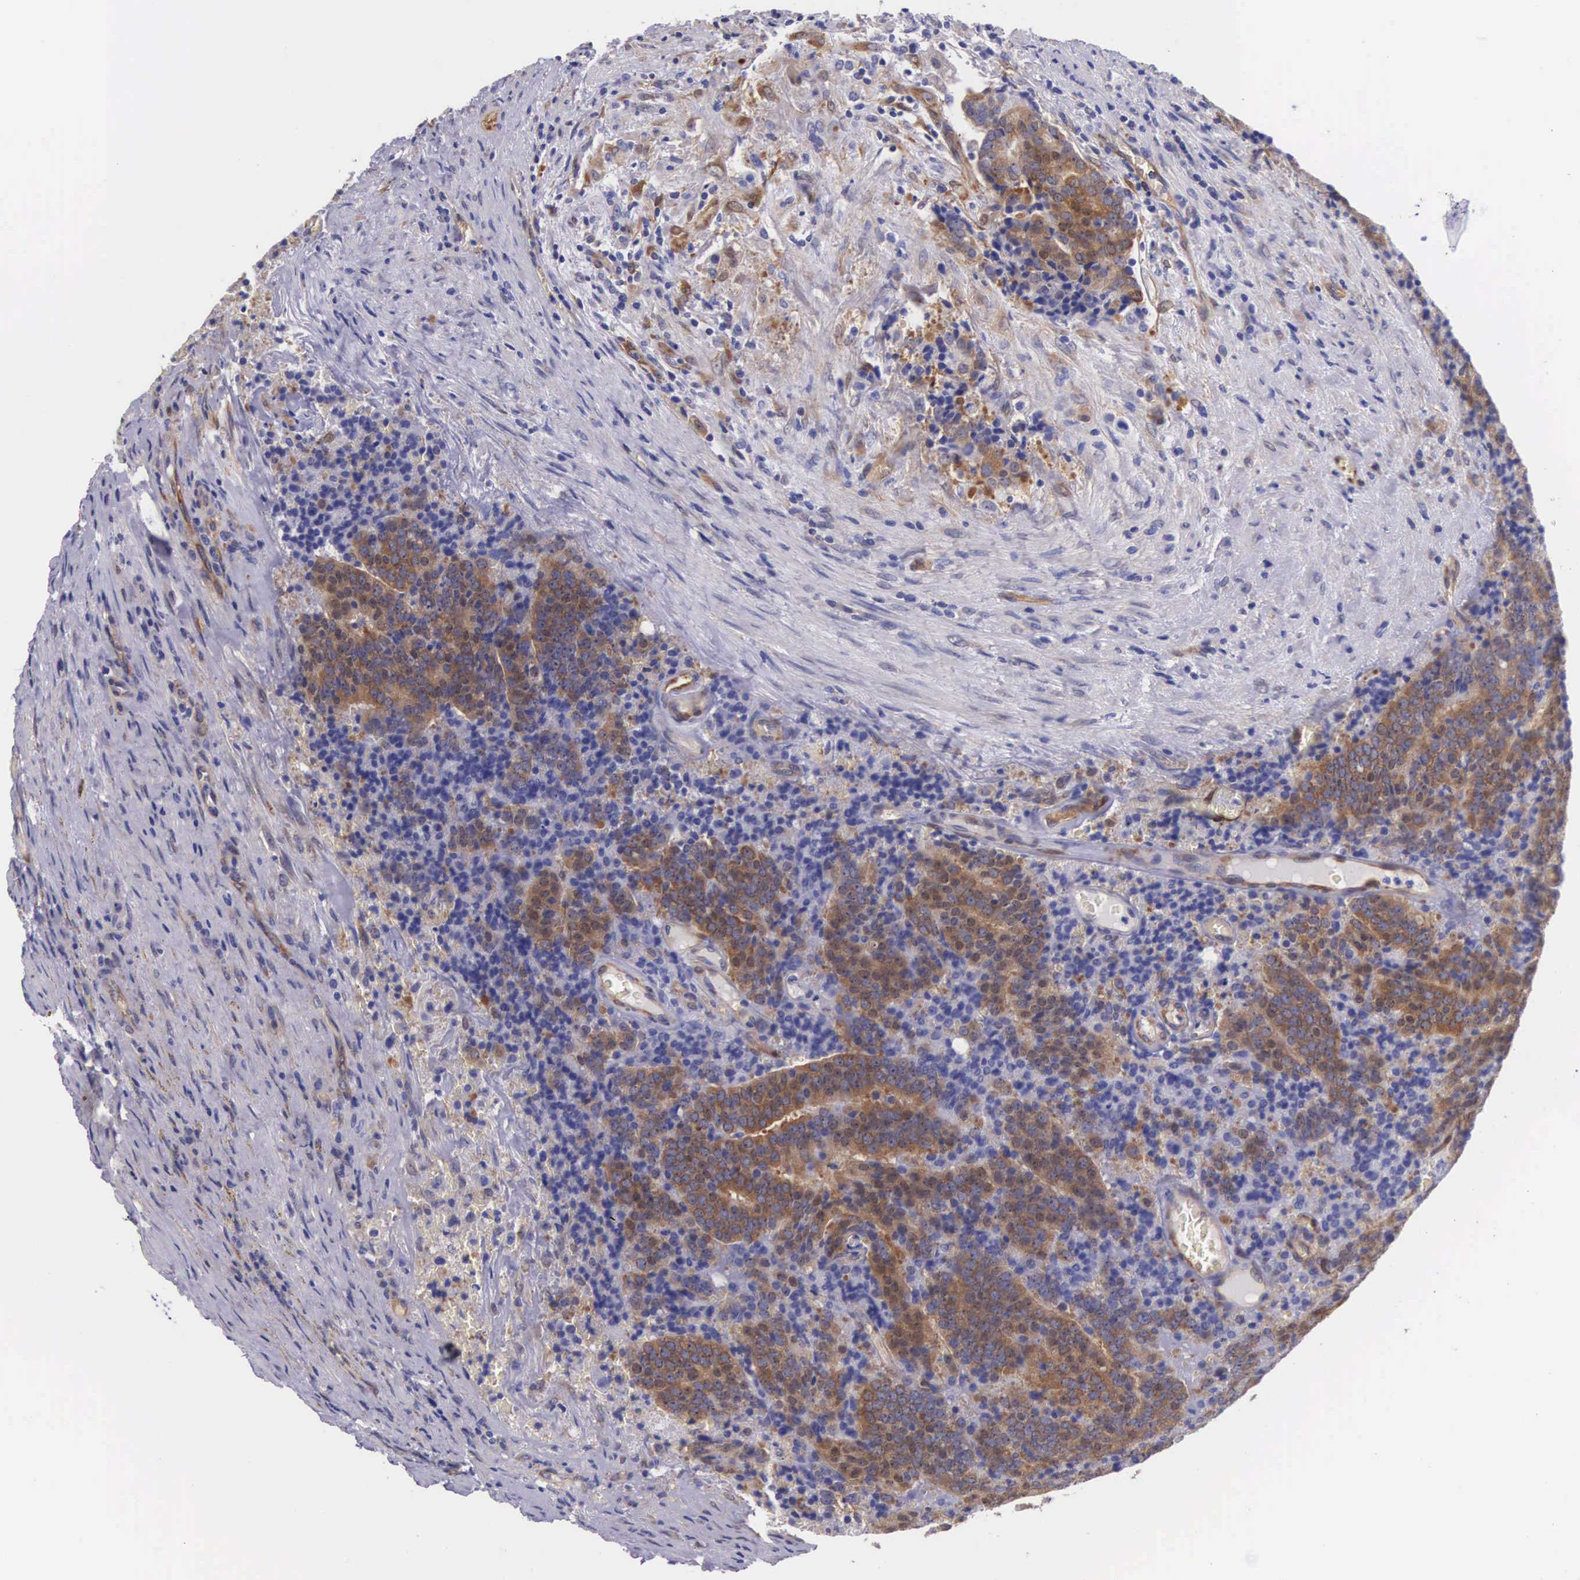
{"staining": {"intensity": "strong", "quantity": "<25%", "location": "cytoplasmic/membranous"}, "tissue": "prostate cancer", "cell_type": "Tumor cells", "image_type": "cancer", "snomed": [{"axis": "morphology", "description": "Adenocarcinoma, Medium grade"}, {"axis": "topography", "description": "Prostate"}], "caption": "Immunohistochemistry of human prostate cancer reveals medium levels of strong cytoplasmic/membranous positivity in approximately <25% of tumor cells. The staining is performed using DAB (3,3'-diaminobenzidine) brown chromogen to label protein expression. The nuclei are counter-stained blue using hematoxylin.", "gene": "BCAR1", "patient": {"sex": "male", "age": 65}}